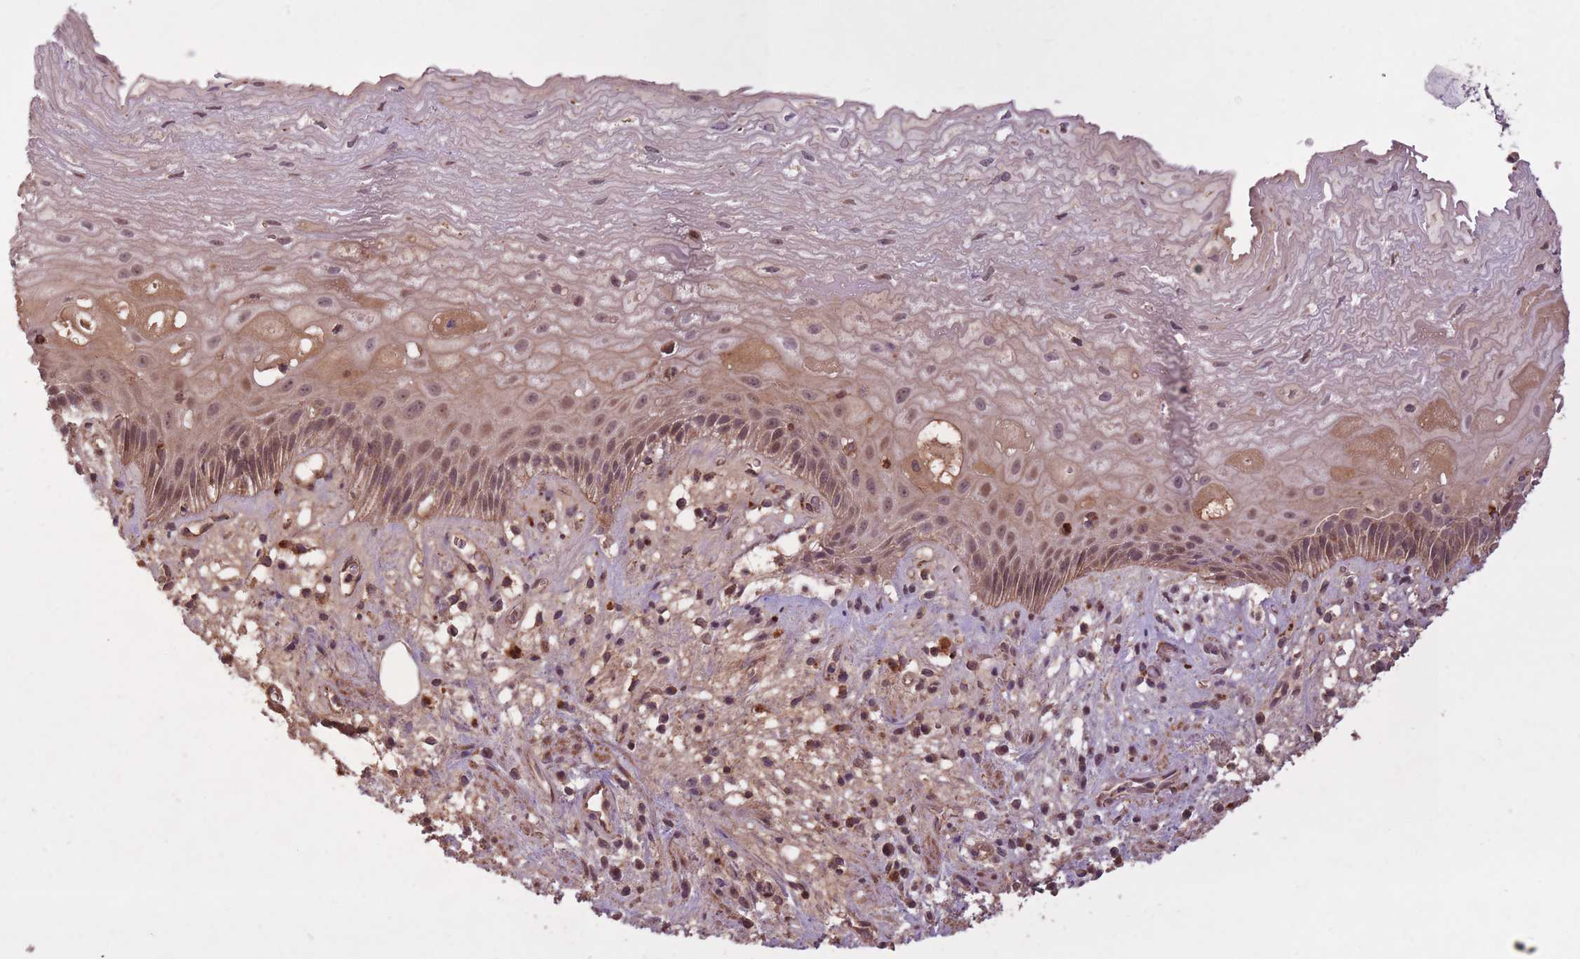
{"staining": {"intensity": "moderate", "quantity": "25%-75%", "location": "nuclear"}, "tissue": "esophagus", "cell_type": "Squamous epithelial cells", "image_type": "normal", "snomed": [{"axis": "morphology", "description": "Normal tissue, NOS"}, {"axis": "topography", "description": "Esophagus"}], "caption": "Brown immunohistochemical staining in normal esophagus shows moderate nuclear expression in approximately 25%-75% of squamous epithelial cells. The protein is stained brown, and the nuclei are stained in blue (DAB (3,3'-diaminobenzidine) IHC with brightfield microscopy, high magnification).", "gene": "POLR3F", "patient": {"sex": "male", "age": 60}}